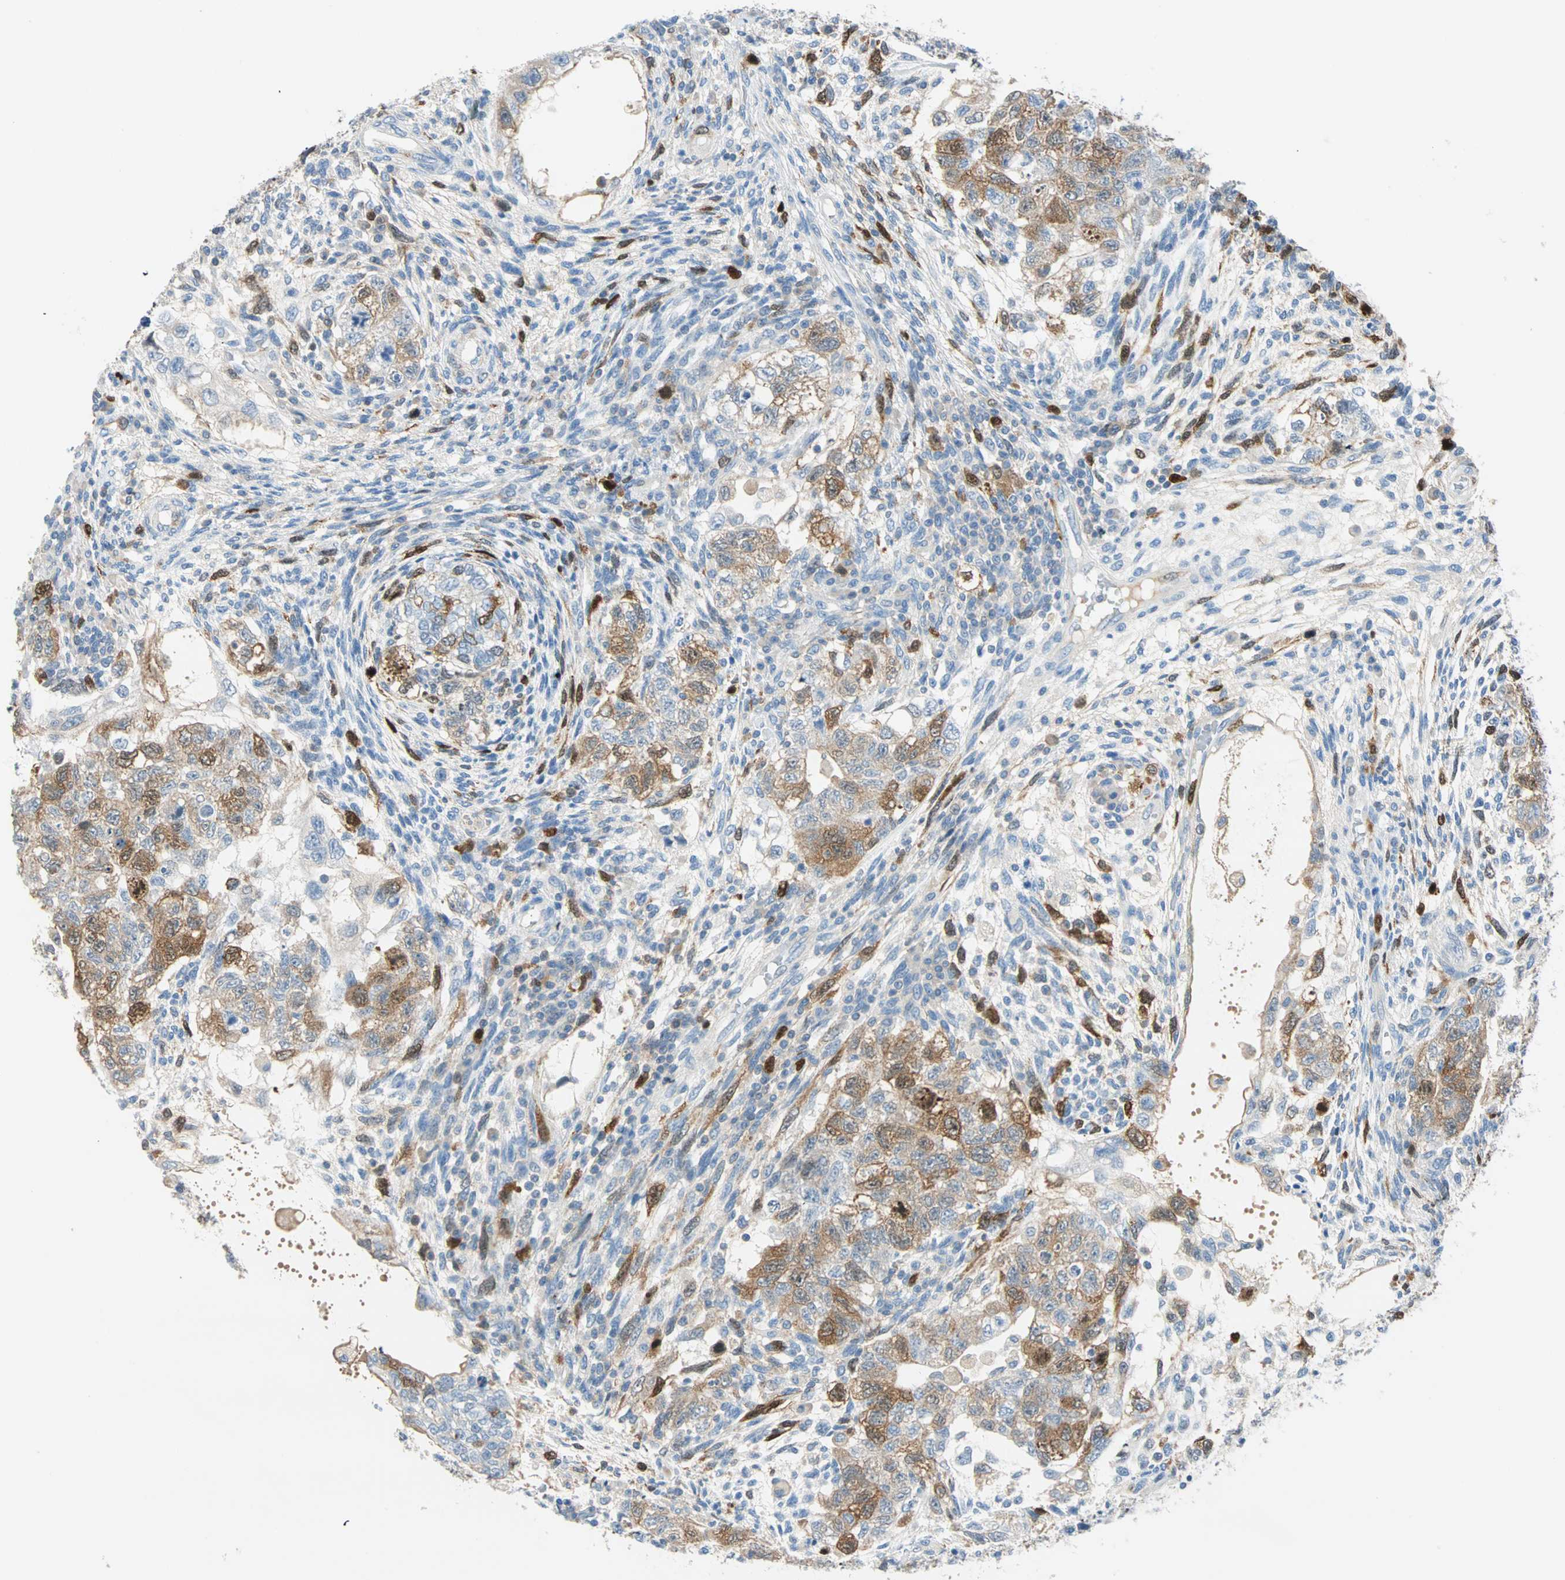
{"staining": {"intensity": "moderate", "quantity": "25%-75%", "location": "cytoplasmic/membranous"}, "tissue": "testis cancer", "cell_type": "Tumor cells", "image_type": "cancer", "snomed": [{"axis": "morphology", "description": "Normal tissue, NOS"}, {"axis": "morphology", "description": "Carcinoma, Embryonal, NOS"}, {"axis": "topography", "description": "Testis"}], "caption": "An image showing moderate cytoplasmic/membranous expression in about 25%-75% of tumor cells in testis cancer, as visualized by brown immunohistochemical staining.", "gene": "PTTG1", "patient": {"sex": "male", "age": 36}}